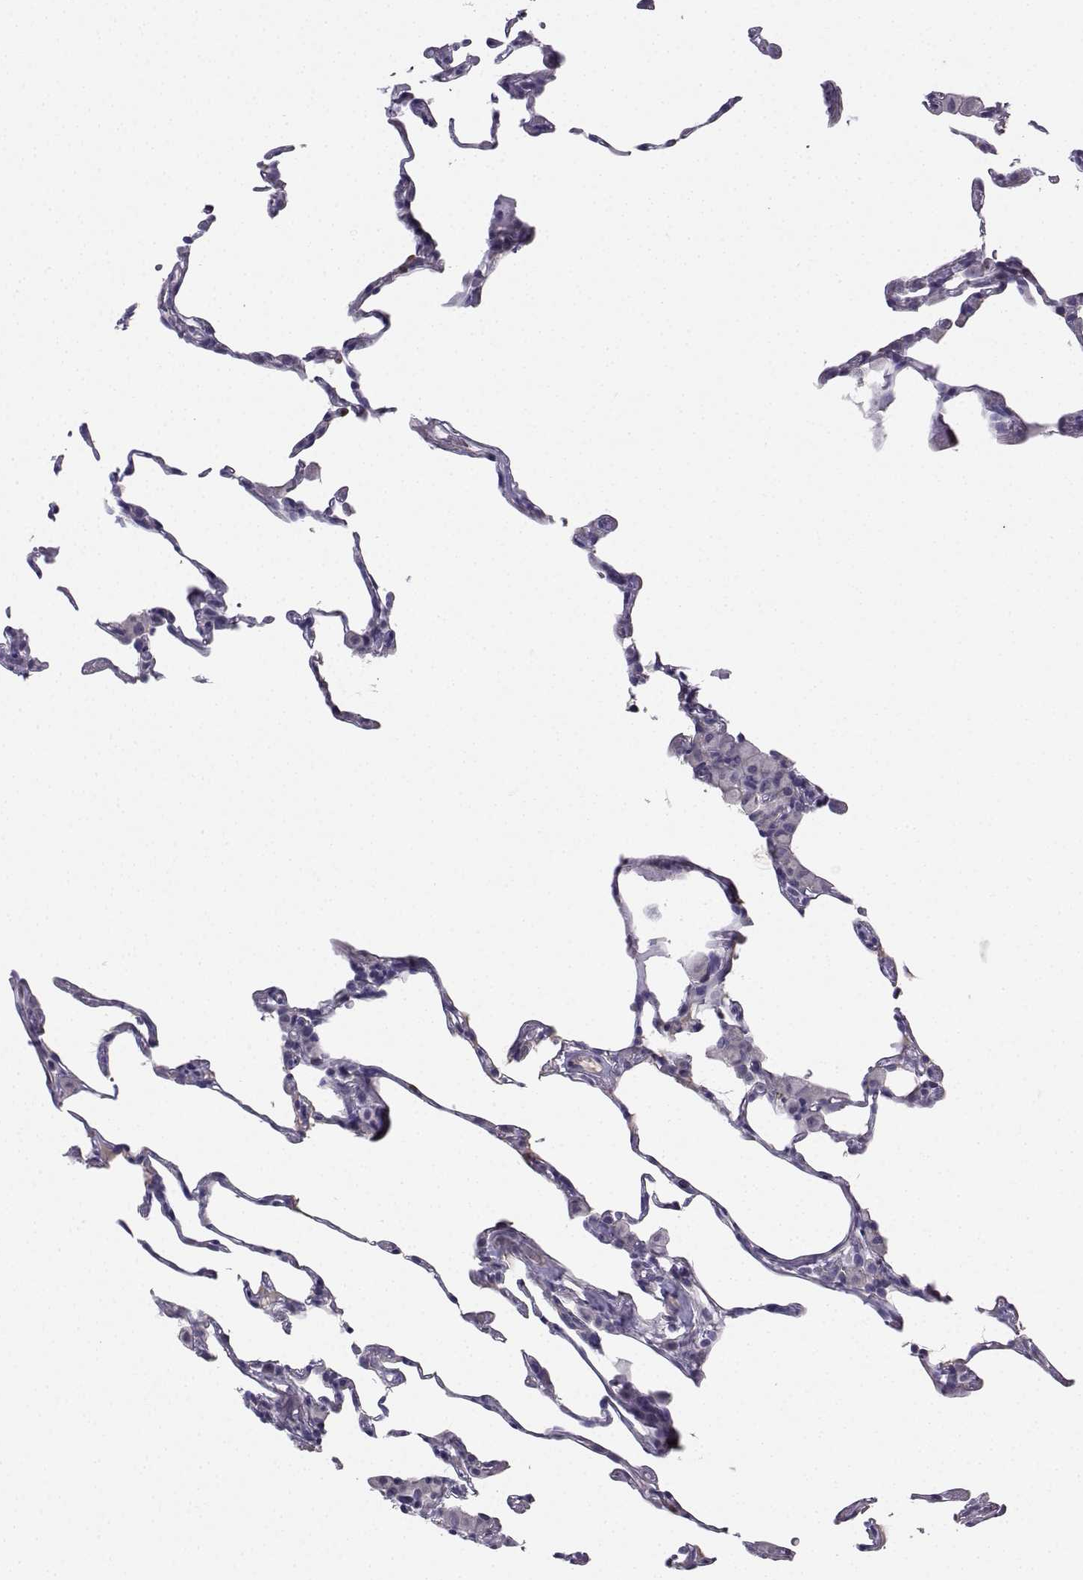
{"staining": {"intensity": "negative", "quantity": "none", "location": "none"}, "tissue": "lung", "cell_type": "Alveolar cells", "image_type": "normal", "snomed": [{"axis": "morphology", "description": "Normal tissue, NOS"}, {"axis": "topography", "description": "Lung"}], "caption": "This micrograph is of benign lung stained with immunohistochemistry (IHC) to label a protein in brown with the nuclei are counter-stained blue. There is no staining in alveolar cells.", "gene": "CALY", "patient": {"sex": "female", "age": 57}}